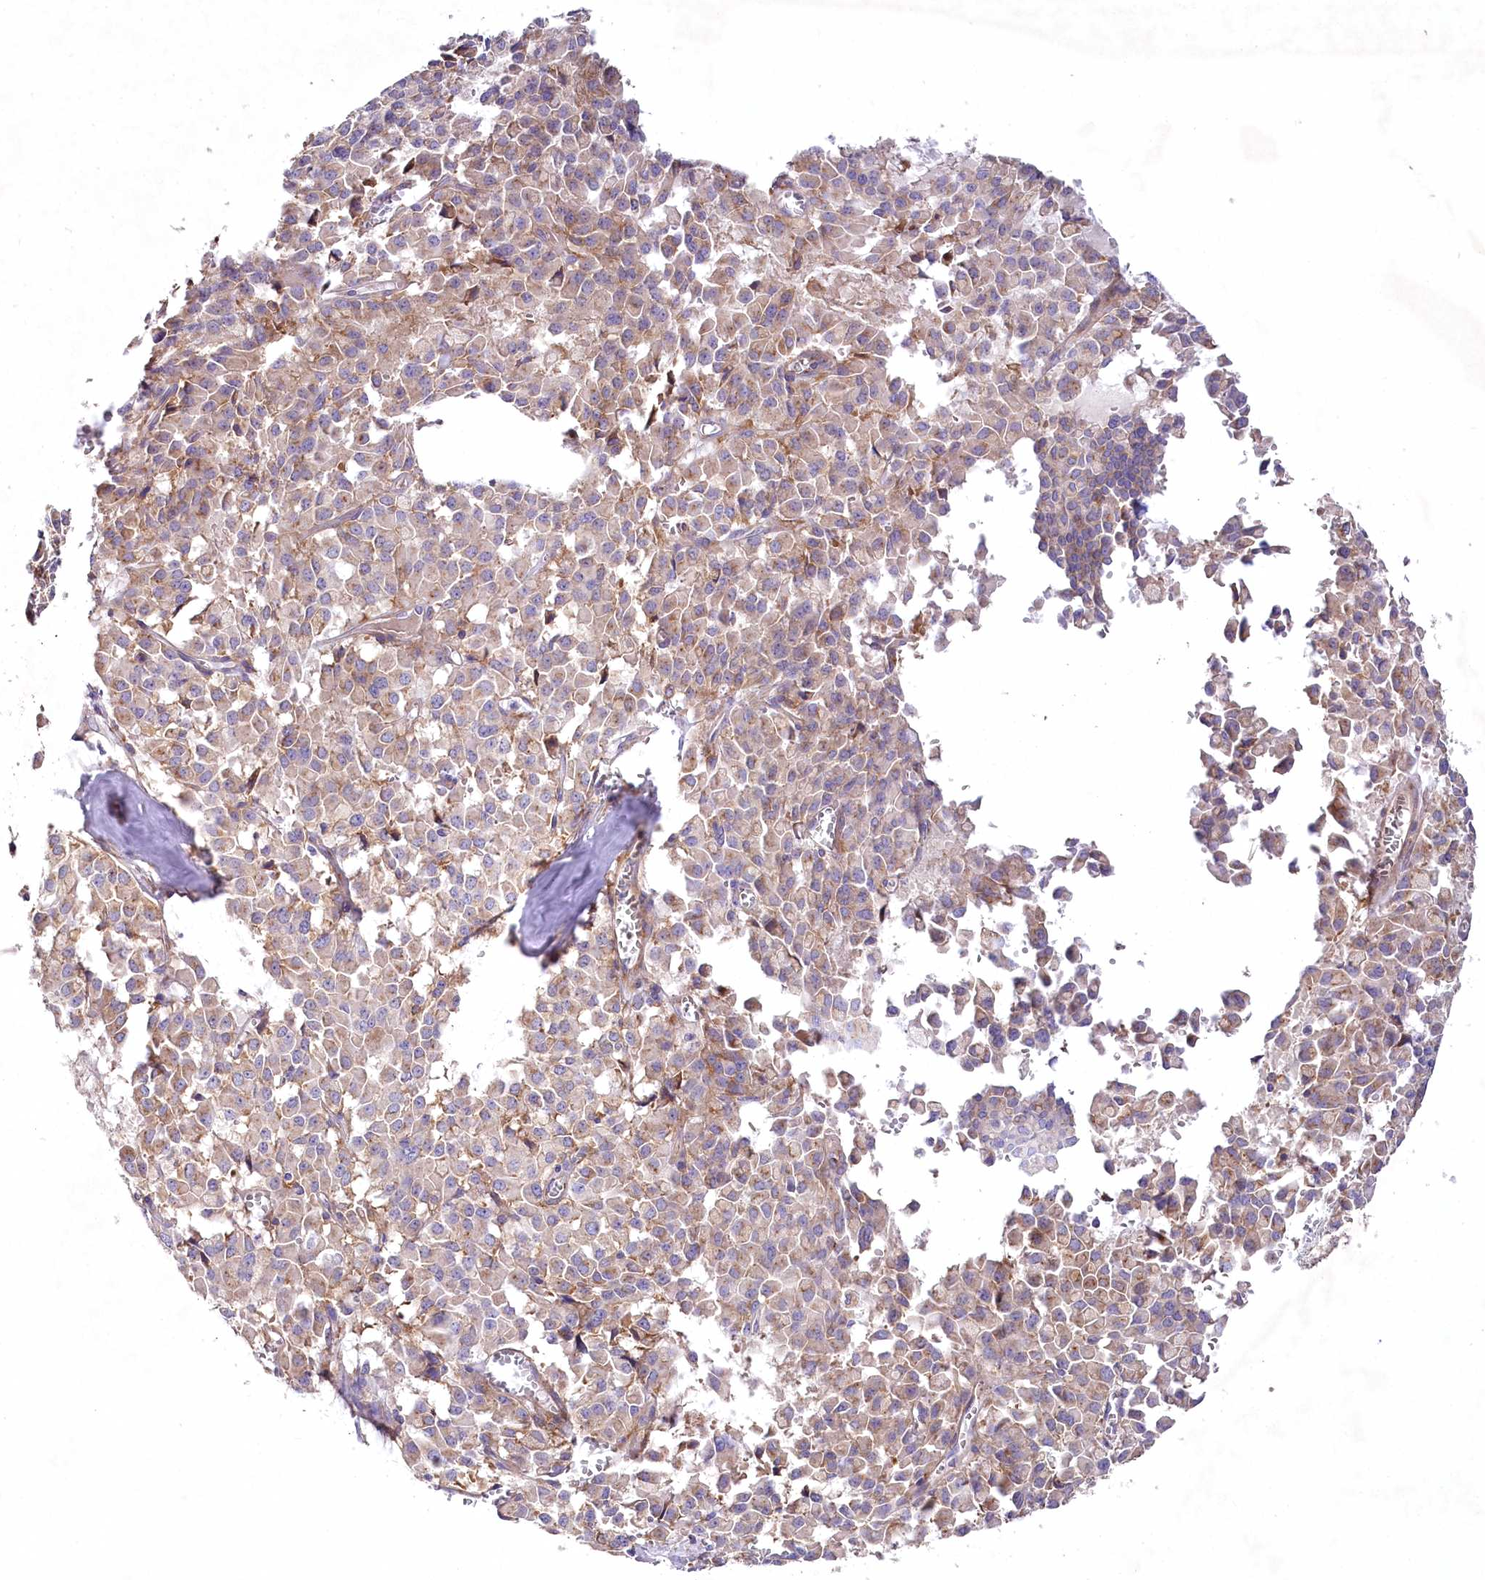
{"staining": {"intensity": "moderate", "quantity": "25%-75%", "location": "cytoplasmic/membranous"}, "tissue": "pancreatic cancer", "cell_type": "Tumor cells", "image_type": "cancer", "snomed": [{"axis": "morphology", "description": "Adenocarcinoma, NOS"}, {"axis": "topography", "description": "Pancreas"}], "caption": "About 25%-75% of tumor cells in adenocarcinoma (pancreatic) display moderate cytoplasmic/membranous protein staining as visualized by brown immunohistochemical staining.", "gene": "STX6", "patient": {"sex": "male", "age": 65}}